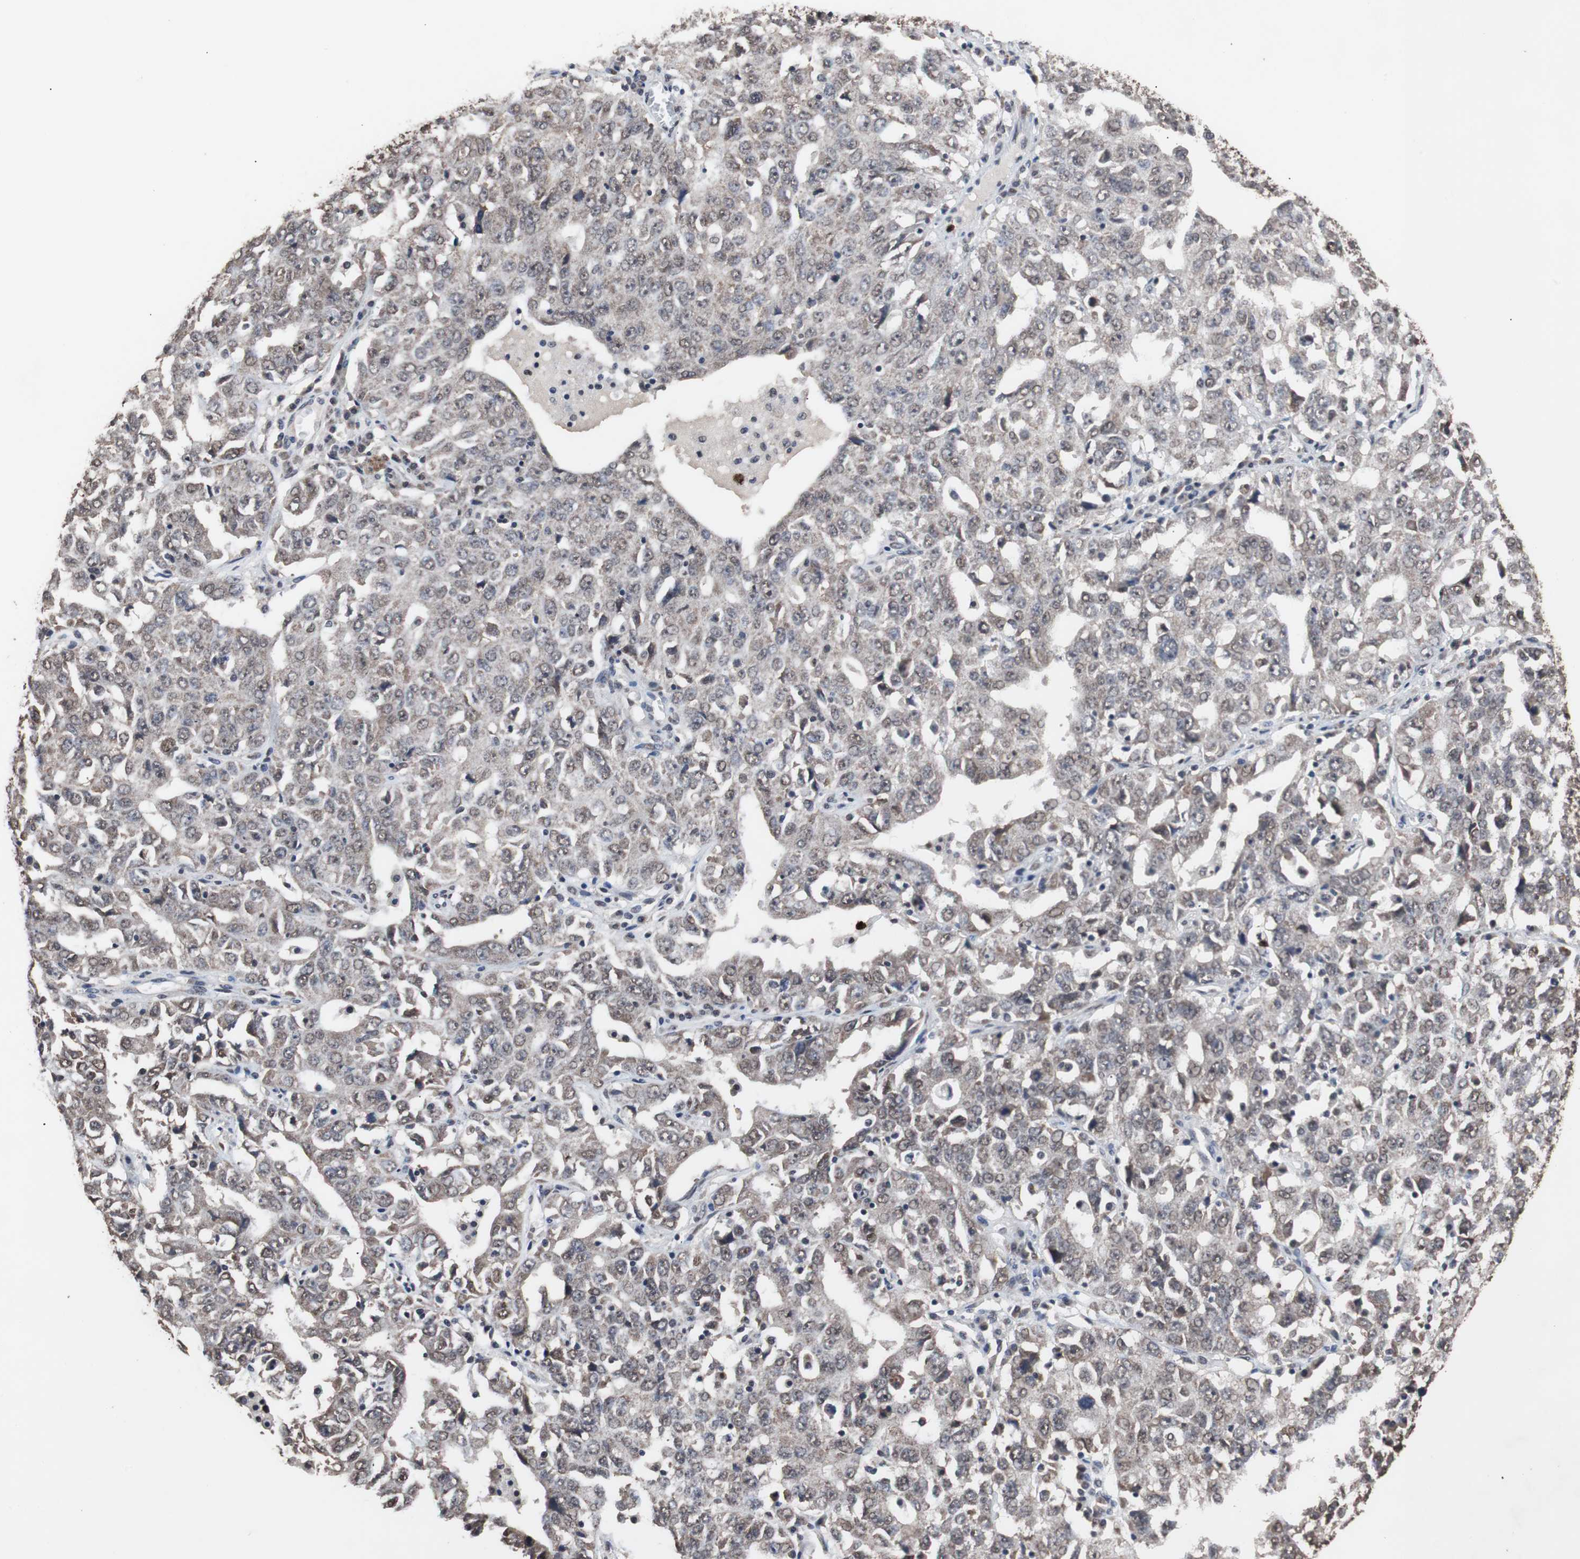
{"staining": {"intensity": "weak", "quantity": "25%-75%", "location": "nuclear"}, "tissue": "ovarian cancer", "cell_type": "Tumor cells", "image_type": "cancer", "snomed": [{"axis": "morphology", "description": "Carcinoma, endometroid"}, {"axis": "topography", "description": "Ovary"}], "caption": "Tumor cells demonstrate weak nuclear positivity in approximately 25%-75% of cells in ovarian cancer.", "gene": "MED27", "patient": {"sex": "female", "age": 62}}